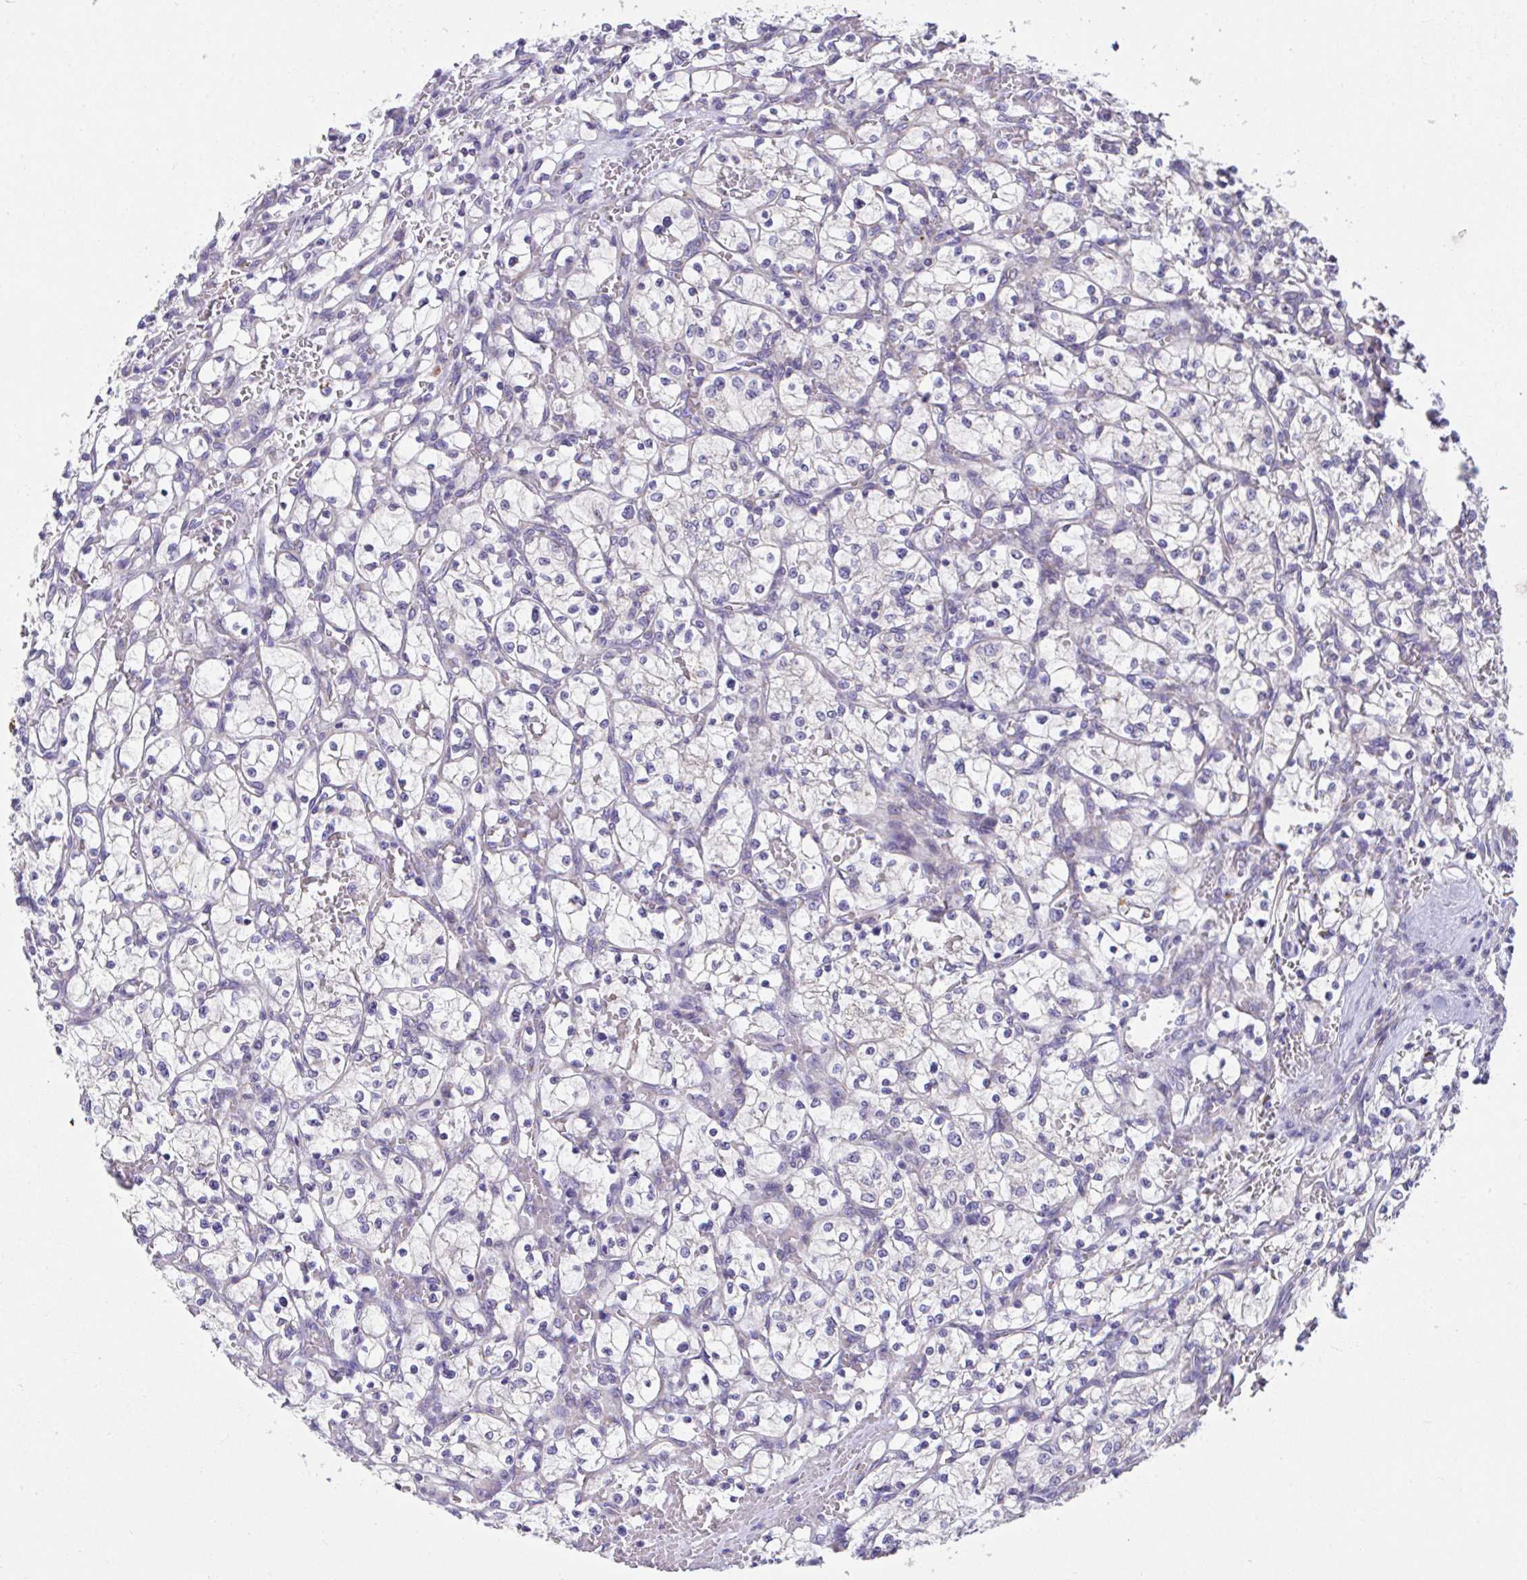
{"staining": {"intensity": "negative", "quantity": "none", "location": "none"}, "tissue": "renal cancer", "cell_type": "Tumor cells", "image_type": "cancer", "snomed": [{"axis": "morphology", "description": "Adenocarcinoma, NOS"}, {"axis": "topography", "description": "Kidney"}], "caption": "Immunohistochemistry (IHC) micrograph of human renal cancer (adenocarcinoma) stained for a protein (brown), which displays no positivity in tumor cells.", "gene": "MIA3", "patient": {"sex": "female", "age": 64}}